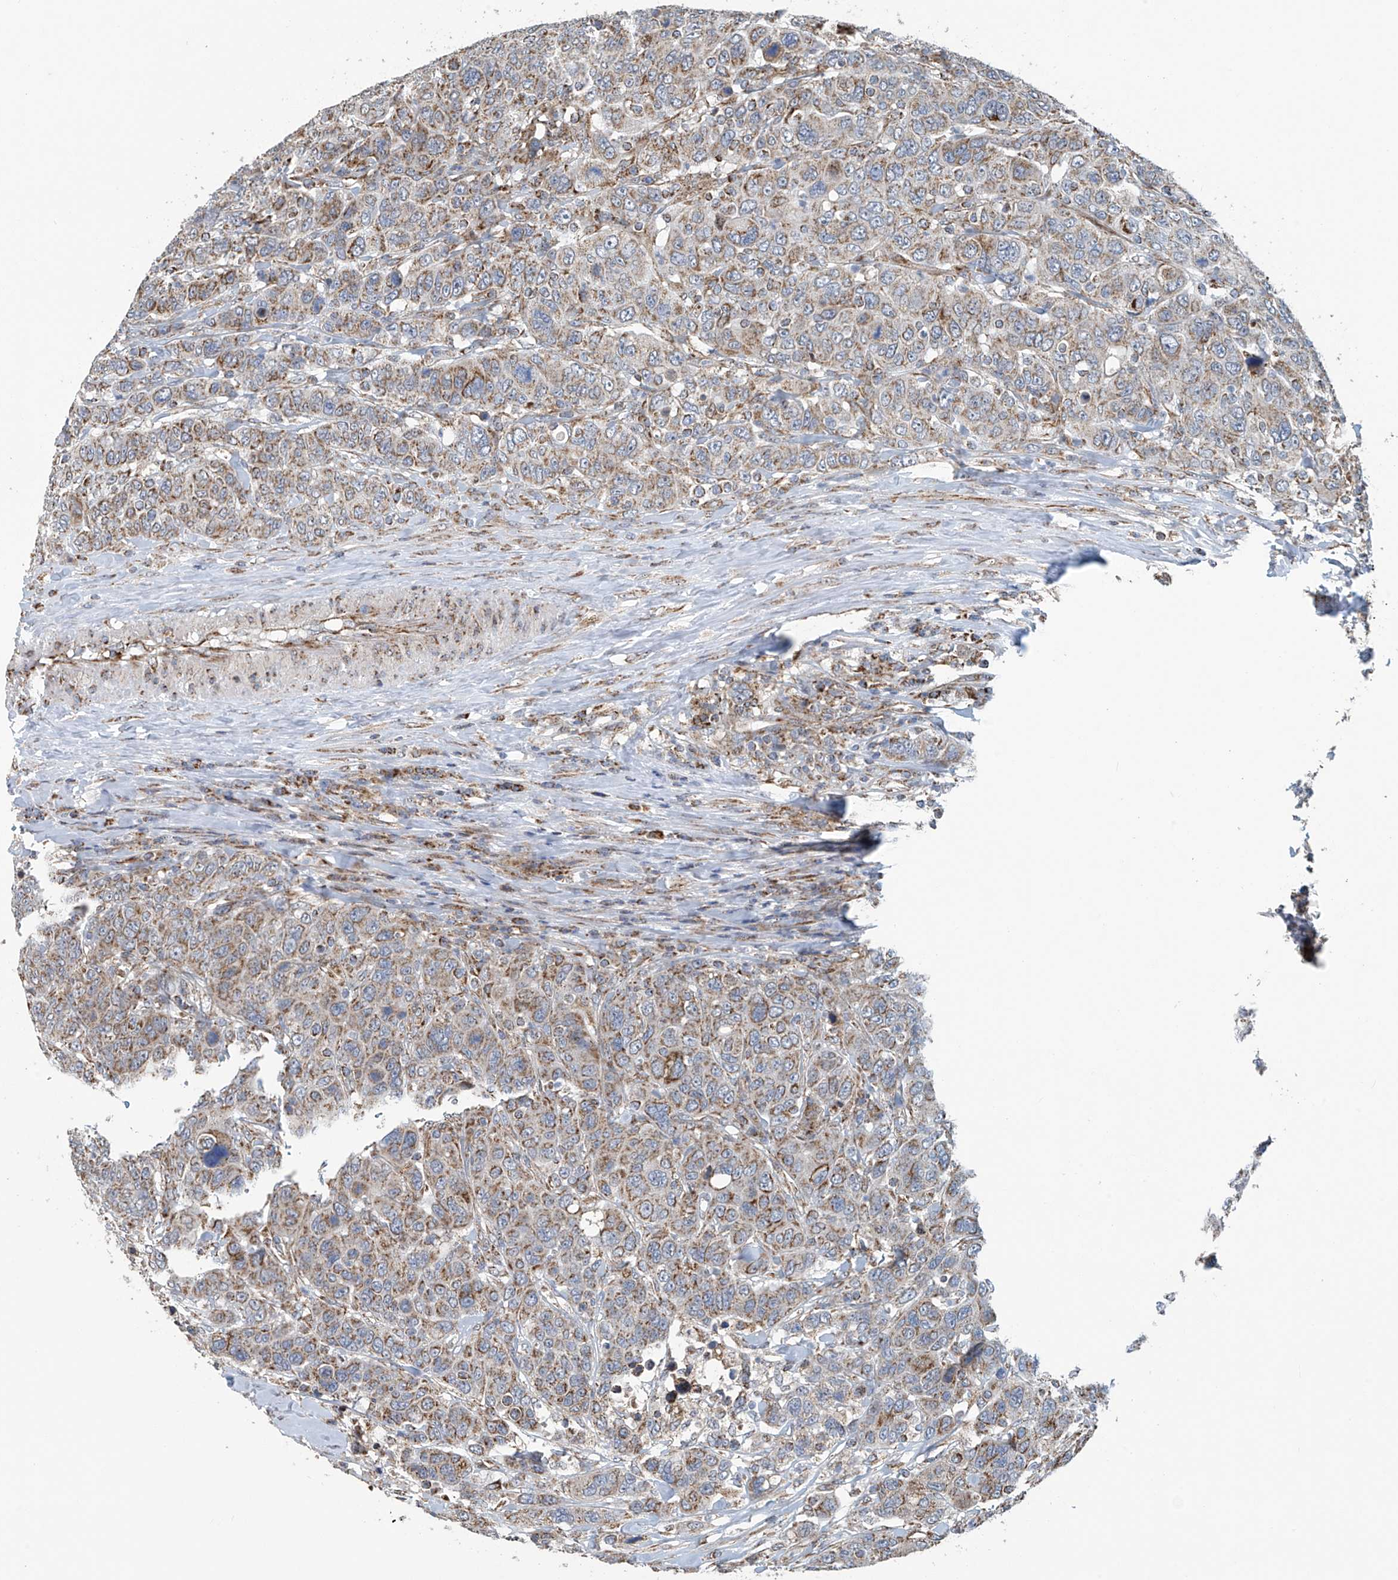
{"staining": {"intensity": "moderate", "quantity": ">75%", "location": "cytoplasmic/membranous"}, "tissue": "breast cancer", "cell_type": "Tumor cells", "image_type": "cancer", "snomed": [{"axis": "morphology", "description": "Duct carcinoma"}, {"axis": "topography", "description": "Breast"}], "caption": "Moderate cytoplasmic/membranous staining is identified in approximately >75% of tumor cells in intraductal carcinoma (breast).", "gene": "COMMD1", "patient": {"sex": "female", "age": 37}}